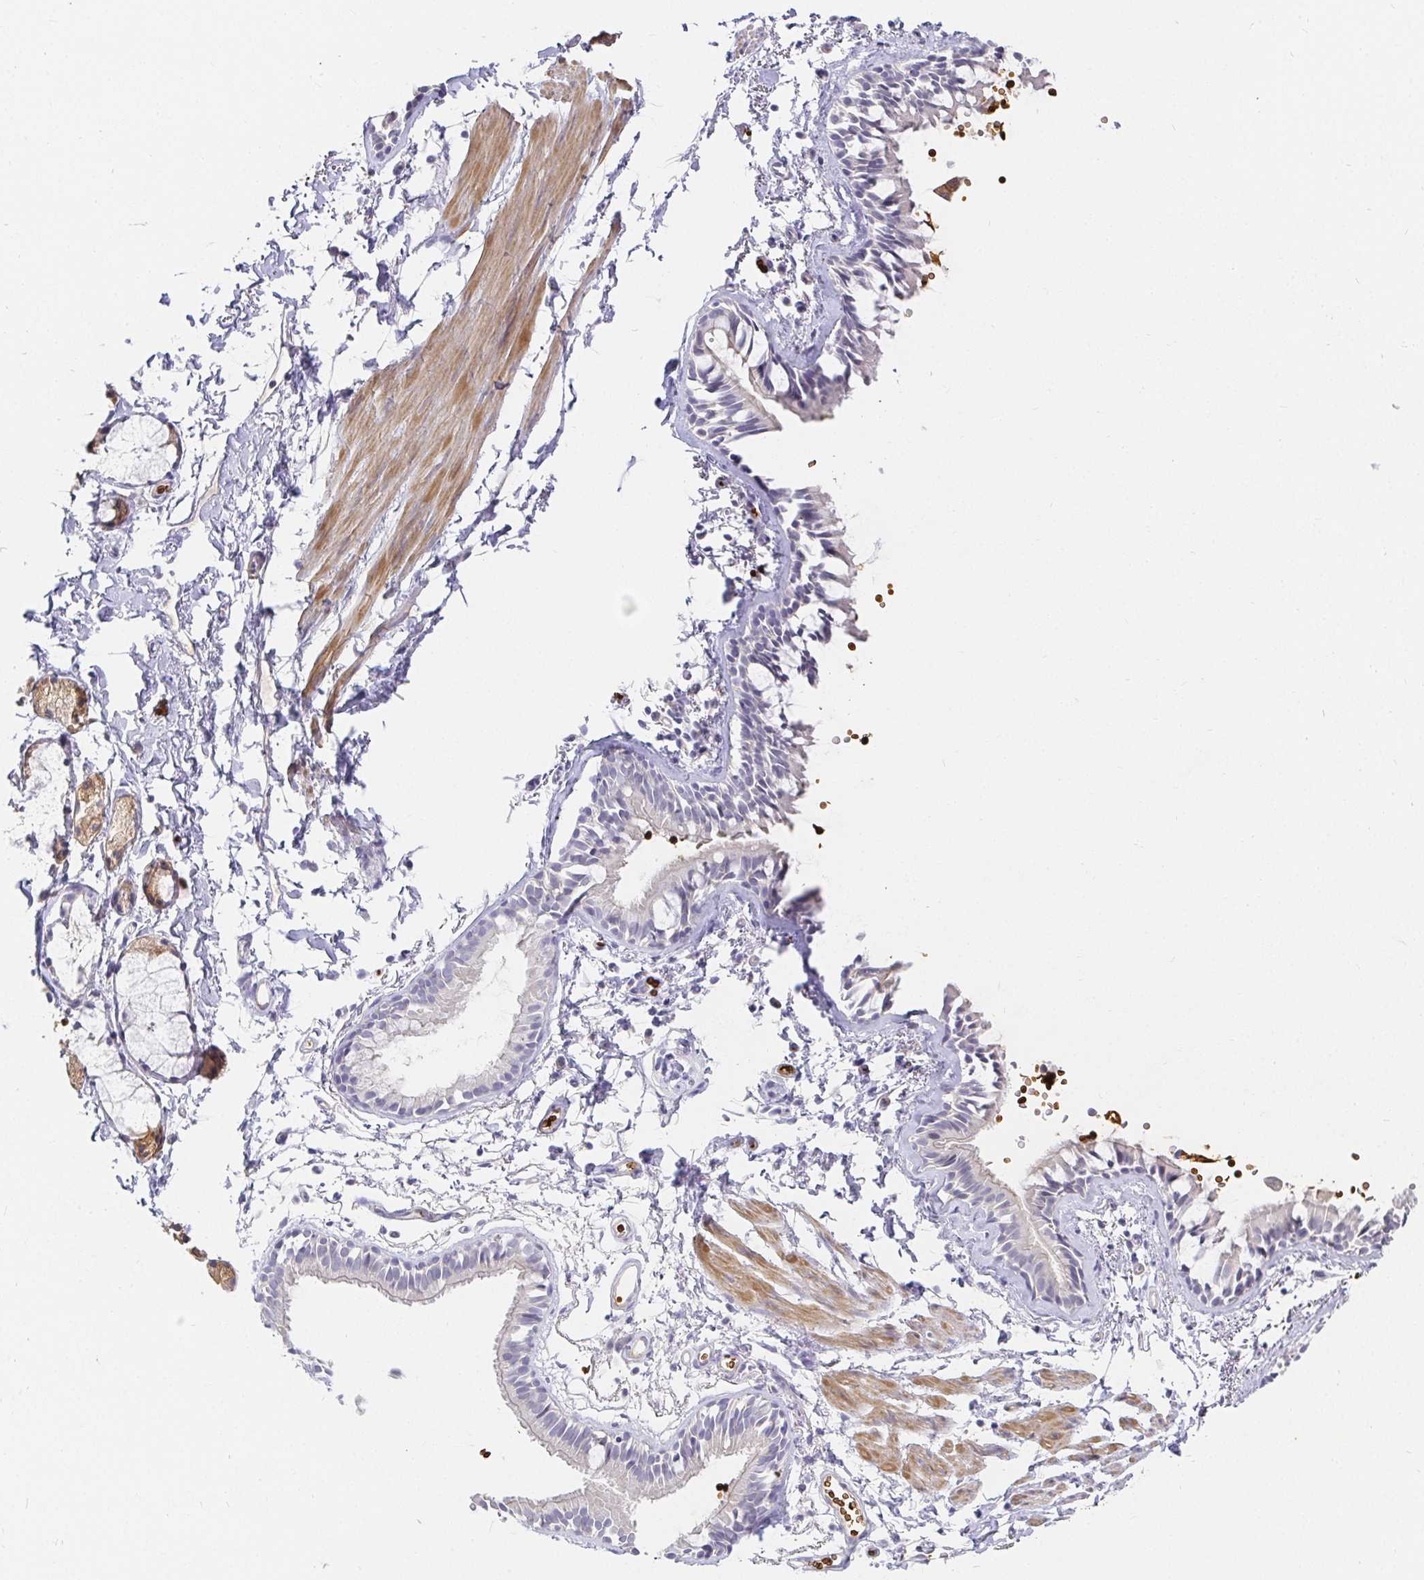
{"staining": {"intensity": "negative", "quantity": "none", "location": "none"}, "tissue": "bronchus", "cell_type": "Respiratory epithelial cells", "image_type": "normal", "snomed": [{"axis": "morphology", "description": "Normal tissue, NOS"}, {"axis": "topography", "description": "Bronchus"}], "caption": "Protein analysis of unremarkable bronchus displays no significant staining in respiratory epithelial cells. (Stains: DAB (3,3'-diaminobenzidine) immunohistochemistry (IHC) with hematoxylin counter stain, Microscopy: brightfield microscopy at high magnification).", "gene": "FGF21", "patient": {"sex": "female", "age": 59}}